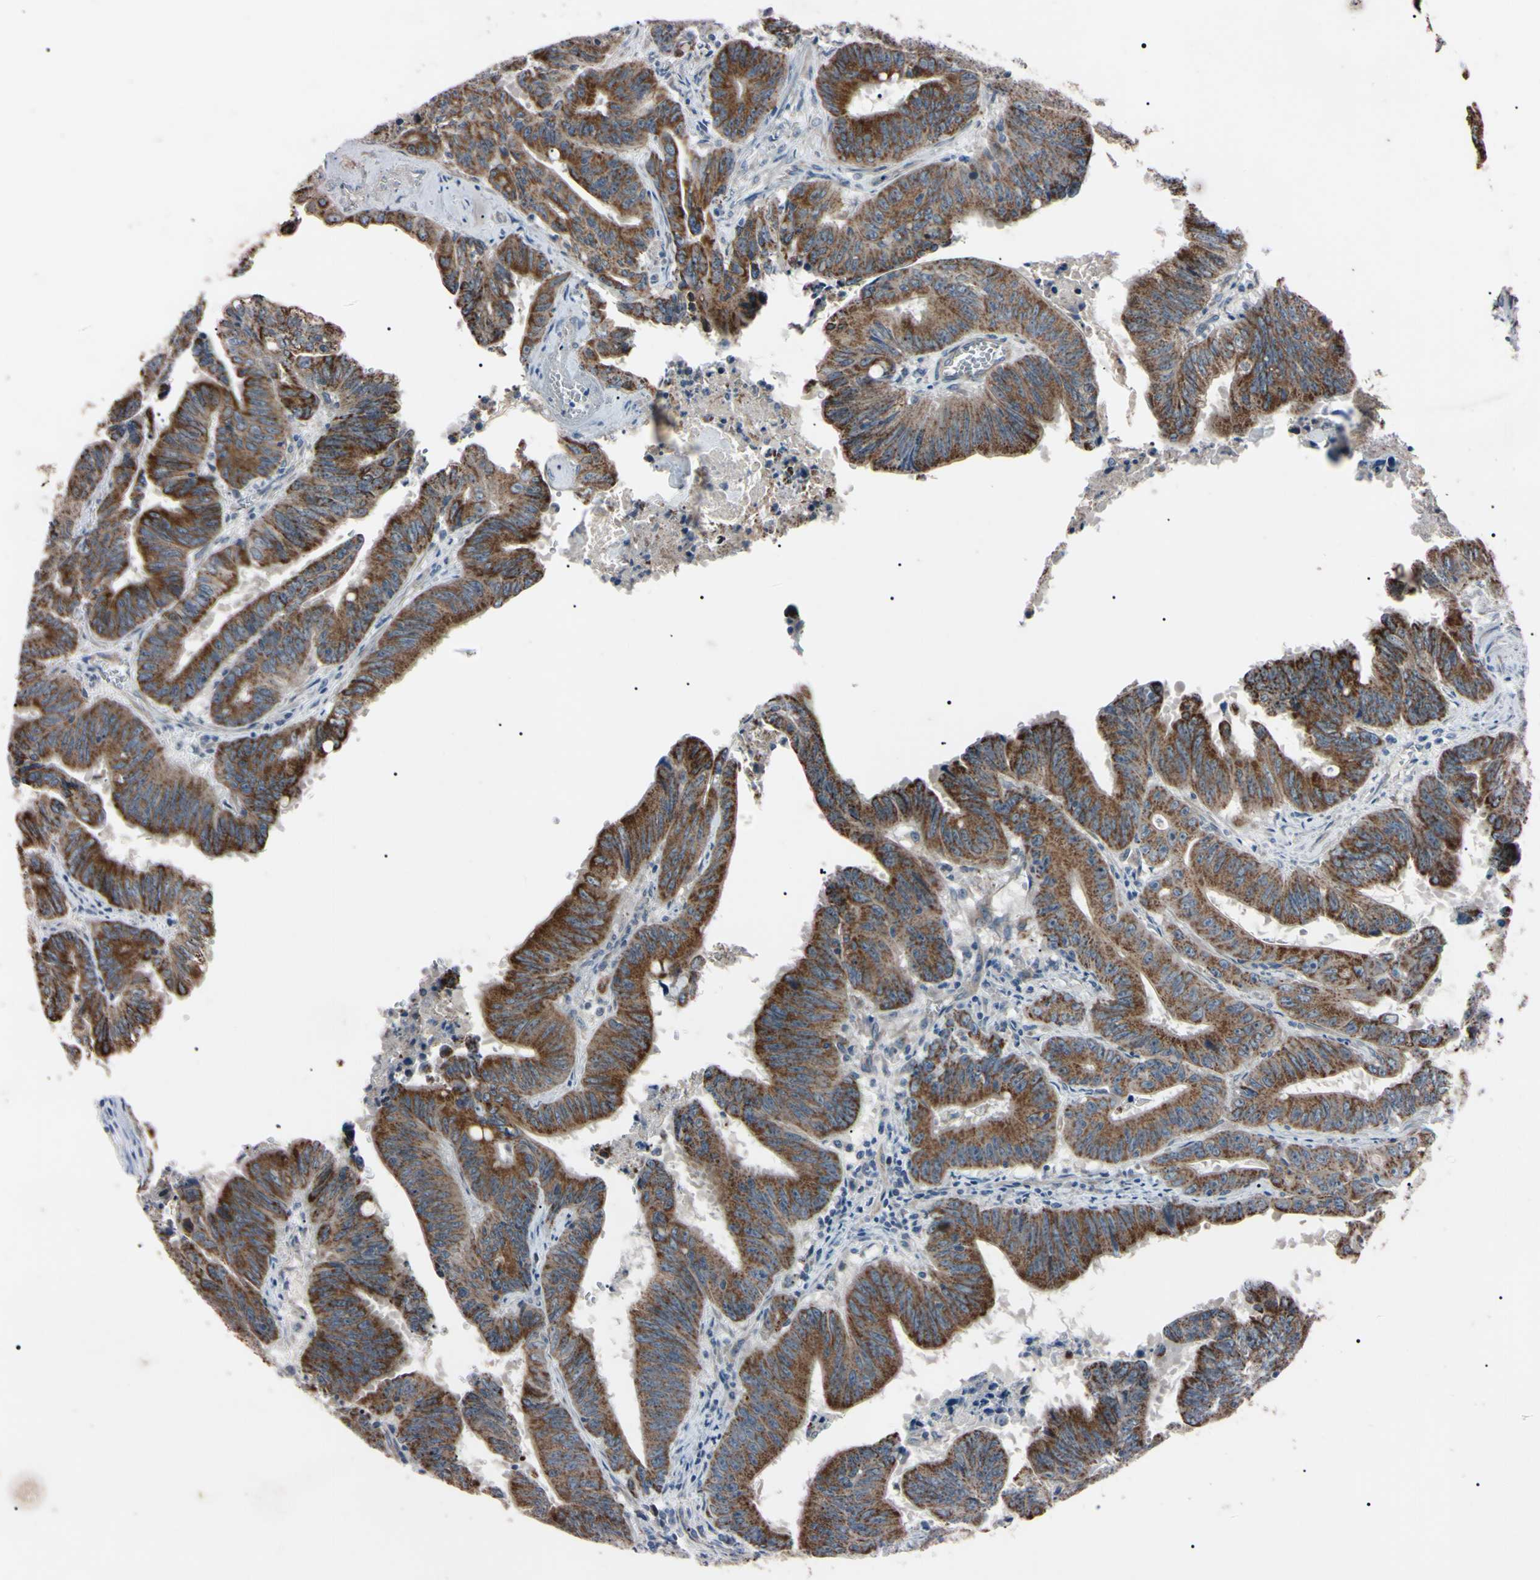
{"staining": {"intensity": "moderate", "quantity": ">75%", "location": "cytoplasmic/membranous"}, "tissue": "colorectal cancer", "cell_type": "Tumor cells", "image_type": "cancer", "snomed": [{"axis": "morphology", "description": "Adenocarcinoma, NOS"}, {"axis": "topography", "description": "Colon"}], "caption": "About >75% of tumor cells in colorectal adenocarcinoma show moderate cytoplasmic/membranous protein positivity as visualized by brown immunohistochemical staining.", "gene": "TNFRSF1A", "patient": {"sex": "male", "age": 45}}